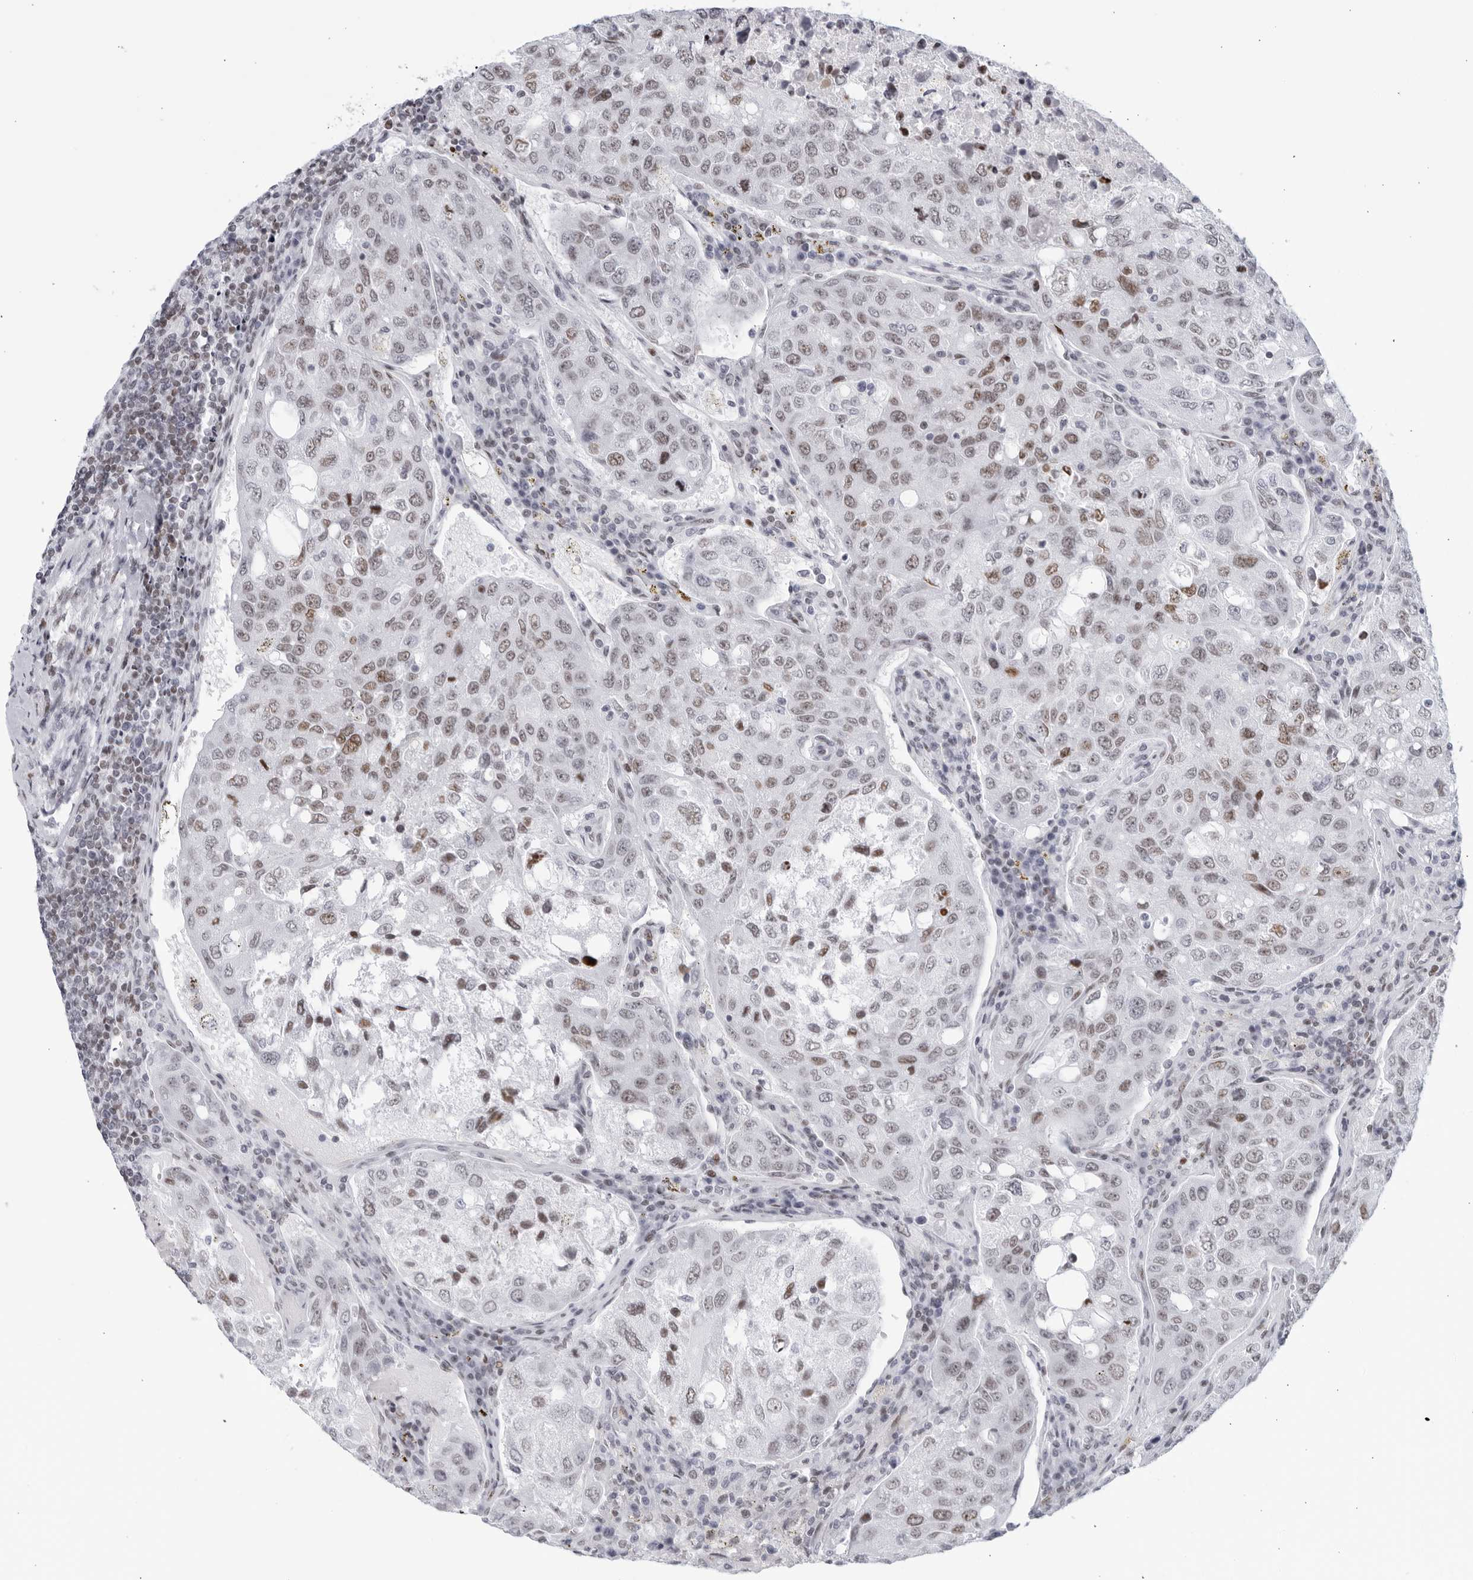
{"staining": {"intensity": "moderate", "quantity": "<25%", "location": "nuclear"}, "tissue": "urothelial cancer", "cell_type": "Tumor cells", "image_type": "cancer", "snomed": [{"axis": "morphology", "description": "Urothelial carcinoma, High grade"}, {"axis": "topography", "description": "Lymph node"}, {"axis": "topography", "description": "Urinary bladder"}], "caption": "IHC (DAB (3,3'-diaminobenzidine)) staining of human high-grade urothelial carcinoma shows moderate nuclear protein staining in about <25% of tumor cells. (DAB (3,3'-diaminobenzidine) = brown stain, brightfield microscopy at high magnification).", "gene": "HP1BP3", "patient": {"sex": "male", "age": 51}}